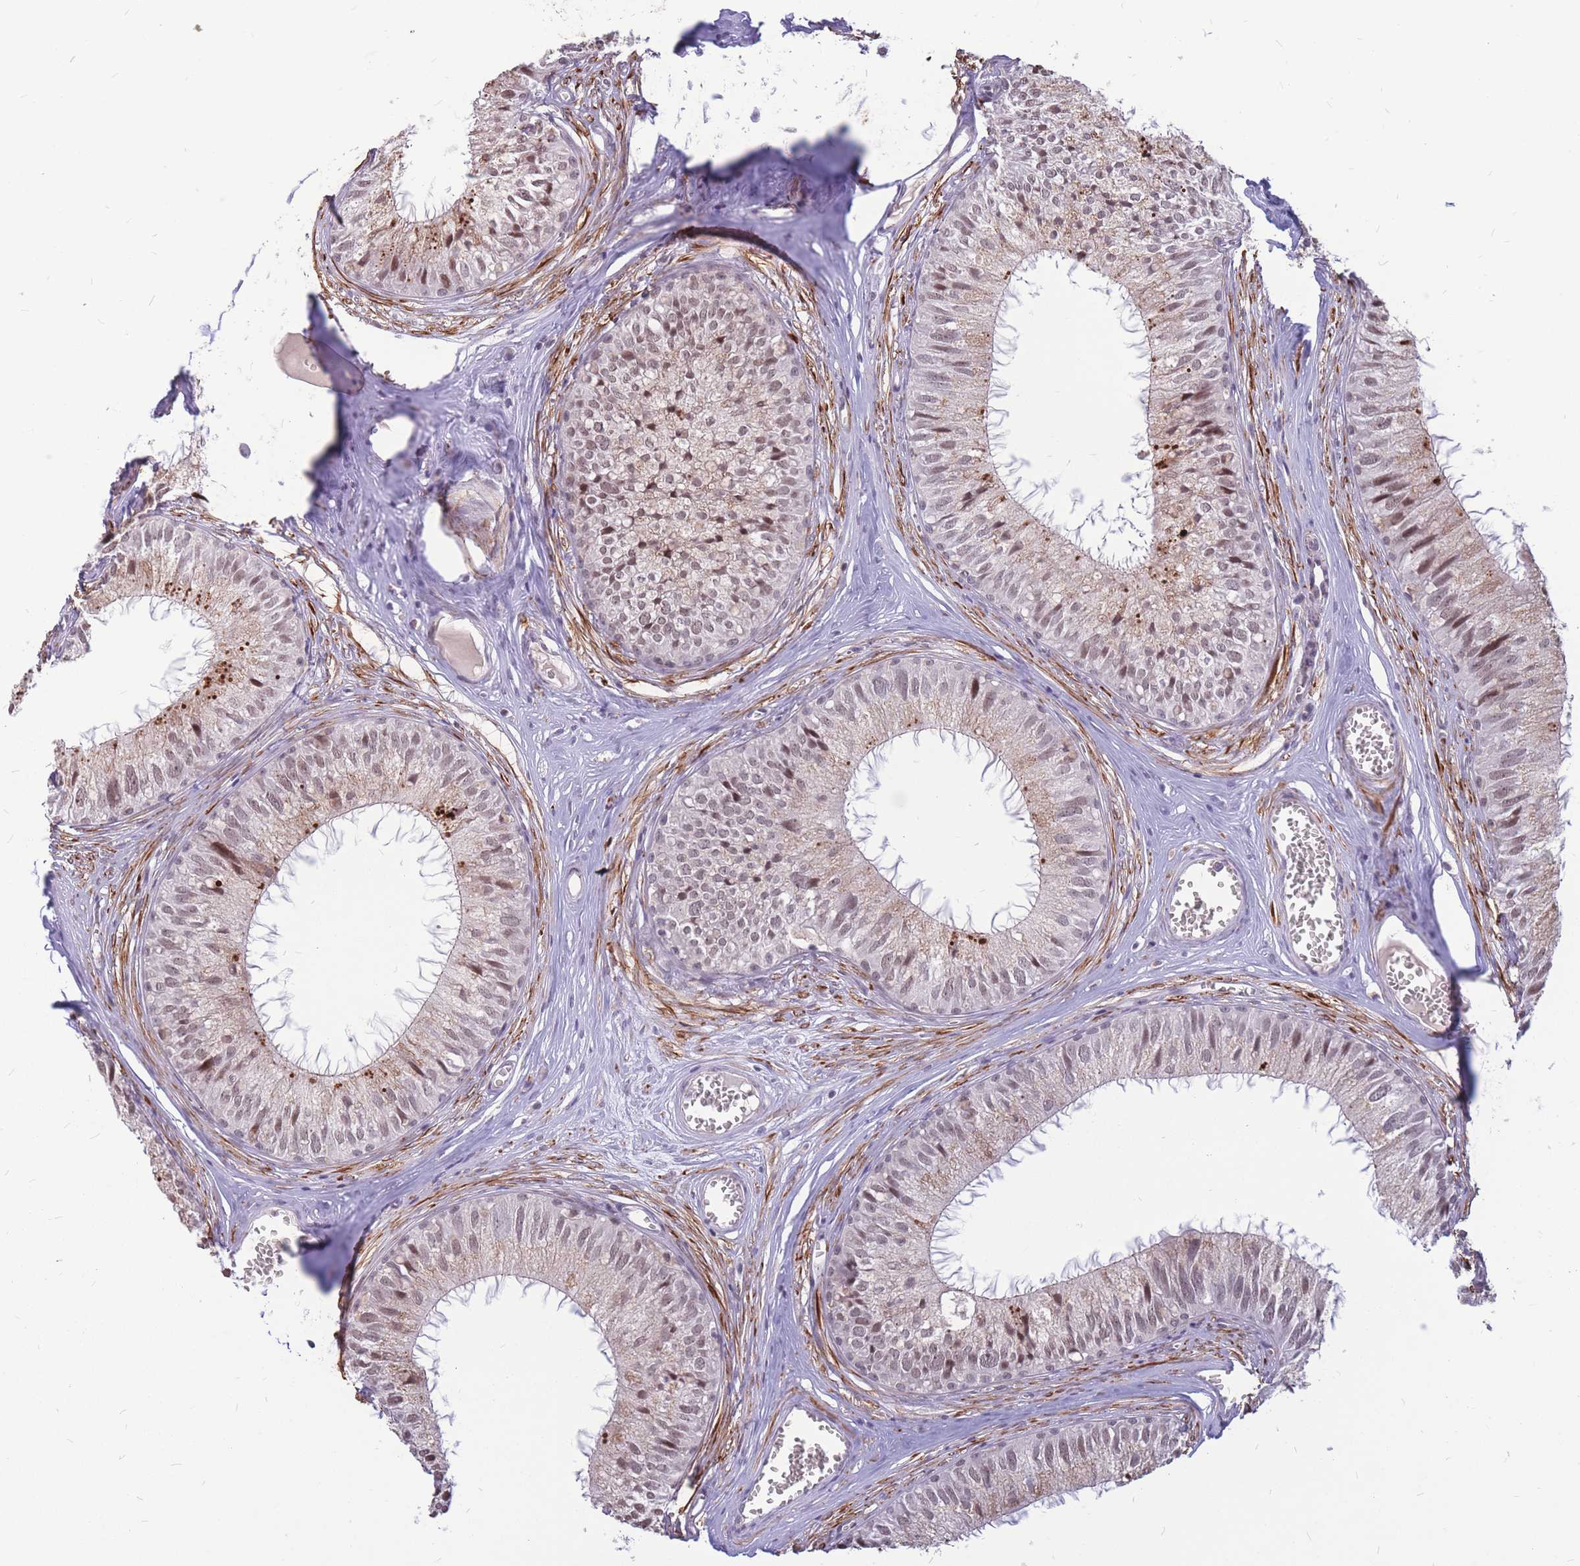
{"staining": {"intensity": "weak", "quantity": "25%-75%", "location": "nuclear"}, "tissue": "epididymis", "cell_type": "Glandular cells", "image_type": "normal", "snomed": [{"axis": "morphology", "description": "Normal tissue, NOS"}, {"axis": "topography", "description": "Epididymis"}], "caption": "A micrograph of human epididymis stained for a protein demonstrates weak nuclear brown staining in glandular cells.", "gene": "ADD2", "patient": {"sex": "male", "age": 36}}